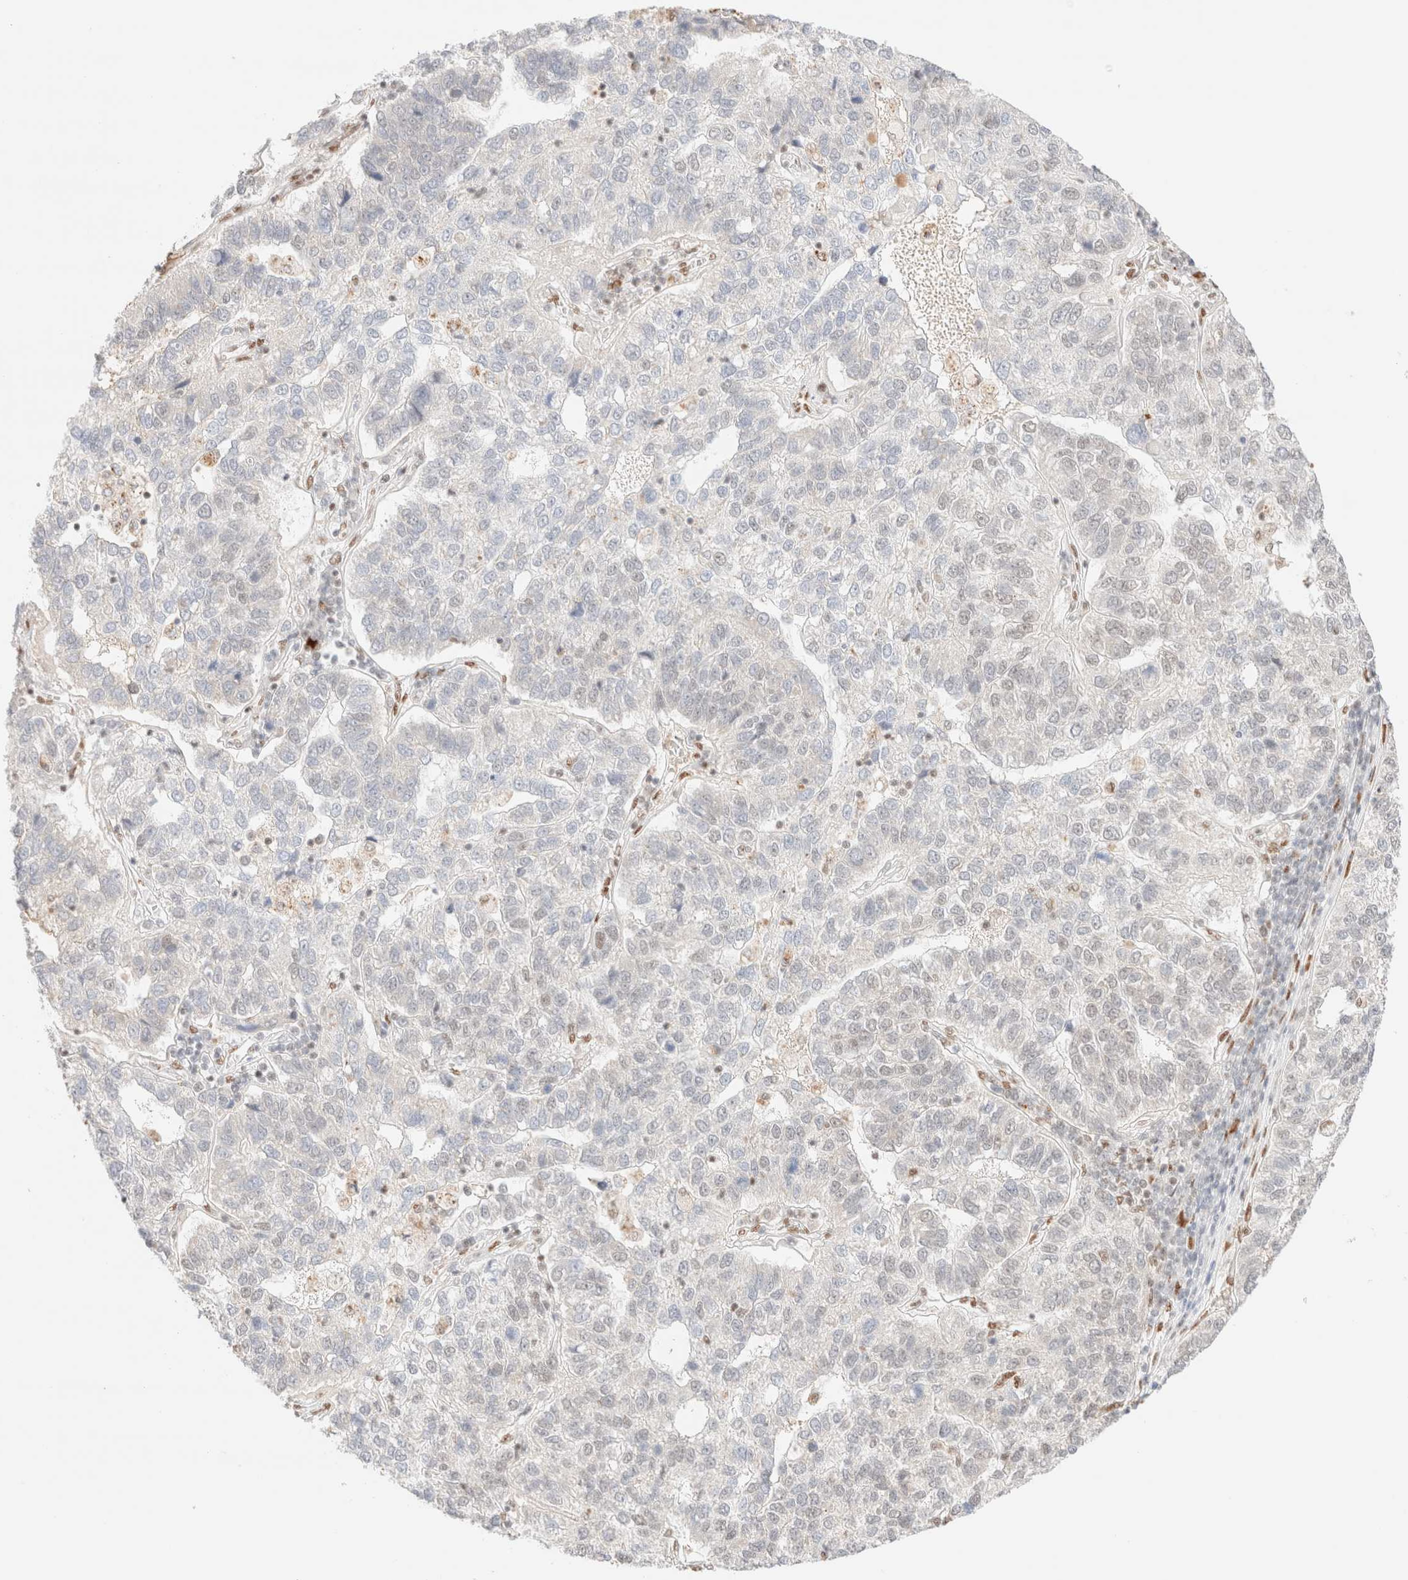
{"staining": {"intensity": "negative", "quantity": "none", "location": "none"}, "tissue": "pancreatic cancer", "cell_type": "Tumor cells", "image_type": "cancer", "snomed": [{"axis": "morphology", "description": "Adenocarcinoma, NOS"}, {"axis": "topography", "description": "Pancreas"}], "caption": "Human pancreatic cancer stained for a protein using immunohistochemistry (IHC) exhibits no staining in tumor cells.", "gene": "CIC", "patient": {"sex": "female", "age": 61}}